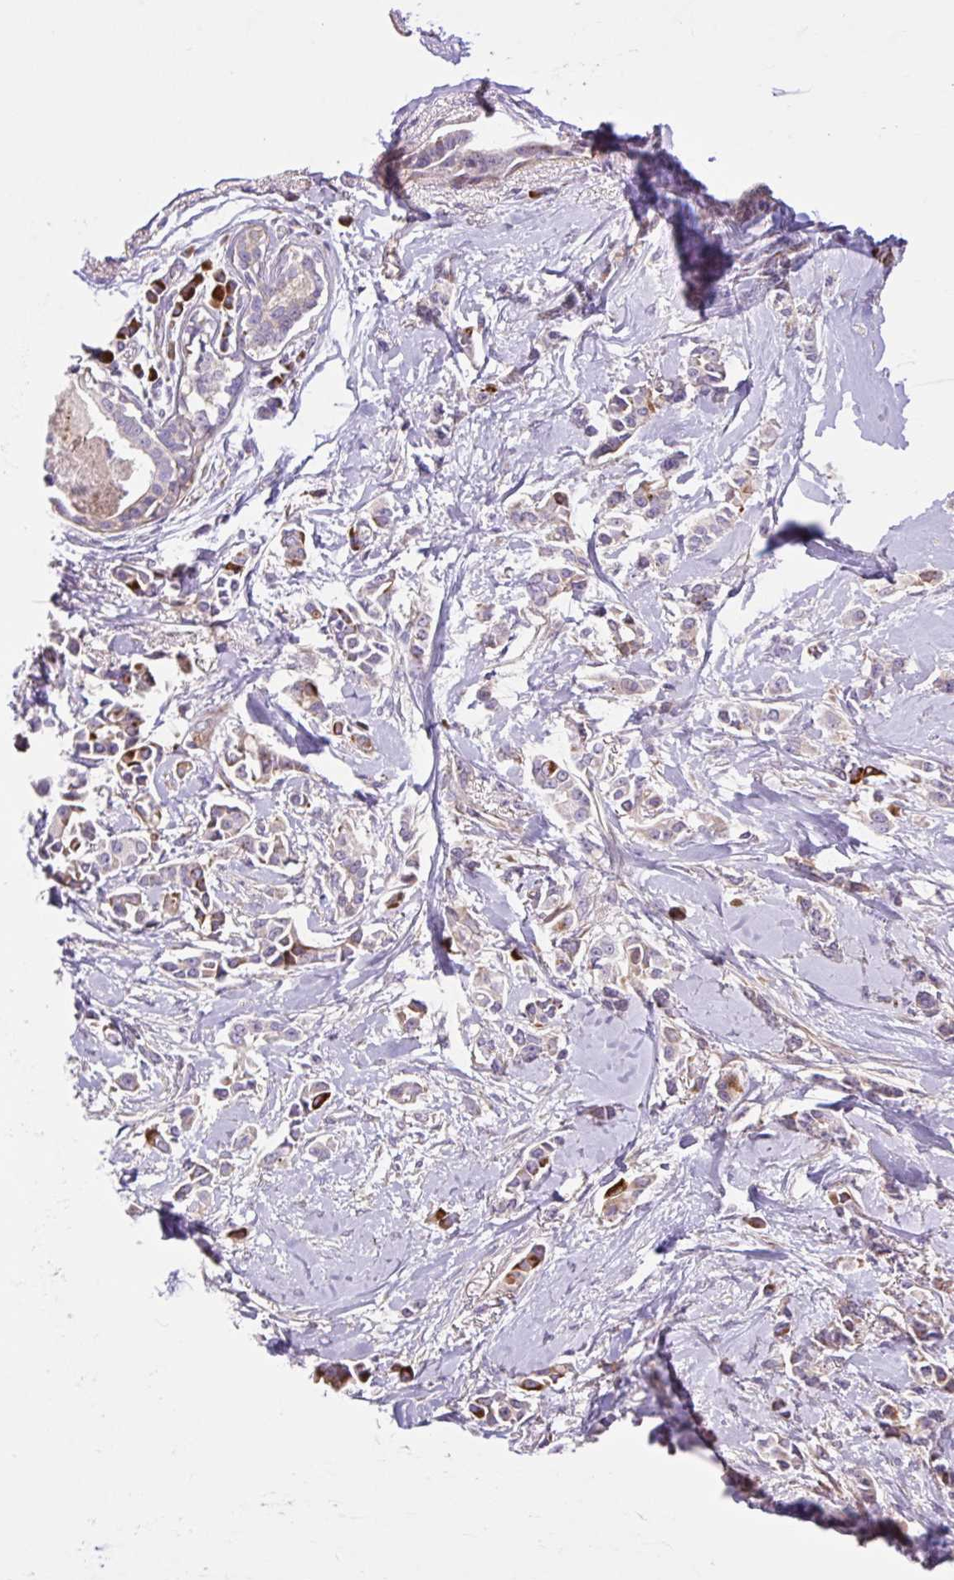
{"staining": {"intensity": "strong", "quantity": "<25%", "location": "cytoplasmic/membranous"}, "tissue": "breast cancer", "cell_type": "Tumor cells", "image_type": "cancer", "snomed": [{"axis": "morphology", "description": "Duct carcinoma"}, {"axis": "topography", "description": "Breast"}], "caption": "Immunohistochemistry of human breast cancer (intraductal carcinoma) demonstrates medium levels of strong cytoplasmic/membranous staining in about <25% of tumor cells.", "gene": "NTPCR", "patient": {"sex": "female", "age": 64}}